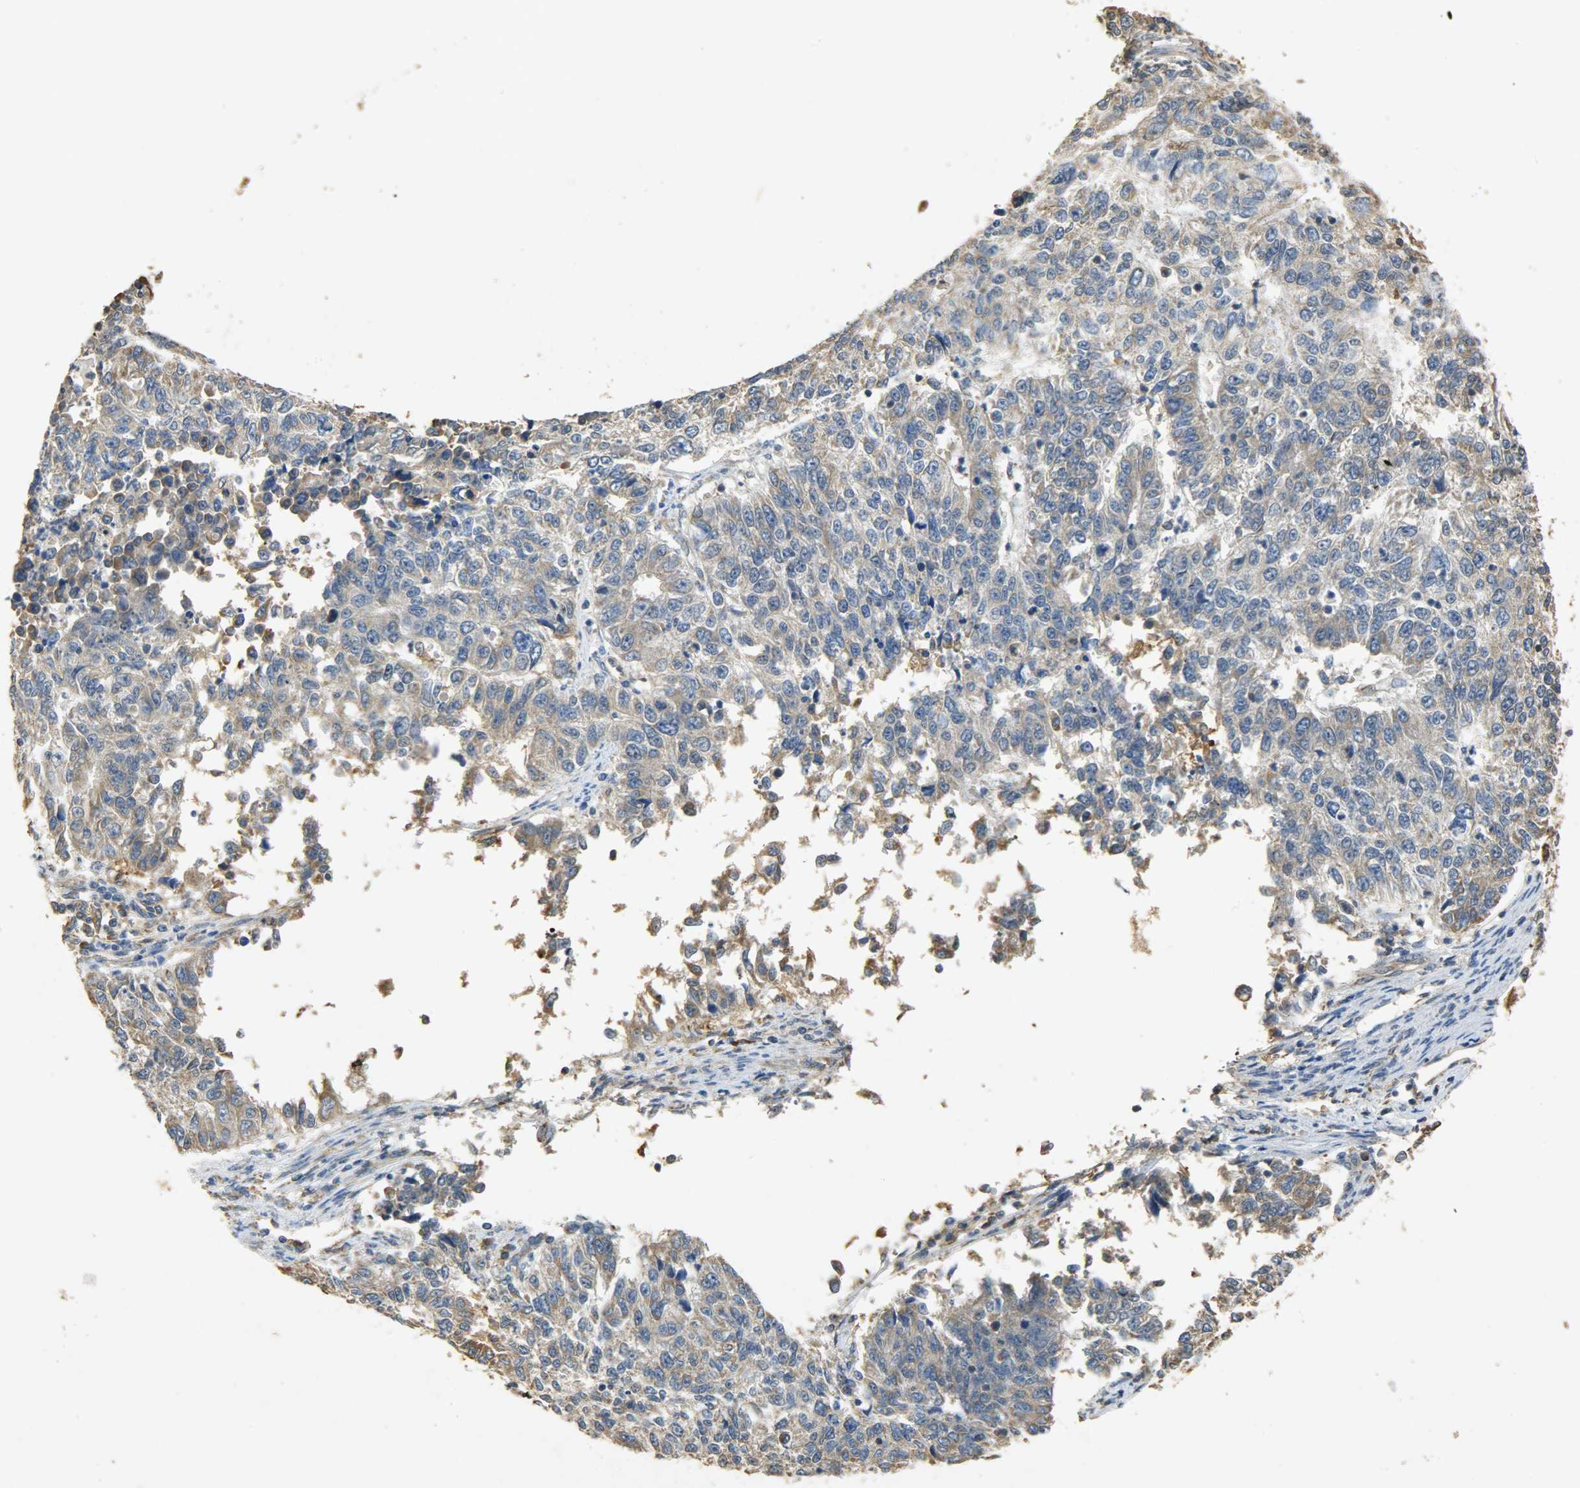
{"staining": {"intensity": "moderate", "quantity": ">75%", "location": "cytoplasmic/membranous"}, "tissue": "endometrial cancer", "cell_type": "Tumor cells", "image_type": "cancer", "snomed": [{"axis": "morphology", "description": "Adenocarcinoma, NOS"}, {"axis": "topography", "description": "Endometrium"}], "caption": "Immunohistochemical staining of endometrial cancer exhibits medium levels of moderate cytoplasmic/membranous positivity in approximately >75% of tumor cells. (DAB (3,3'-diaminobenzidine) = brown stain, brightfield microscopy at high magnification).", "gene": "HSPA5", "patient": {"sex": "female", "age": 42}}